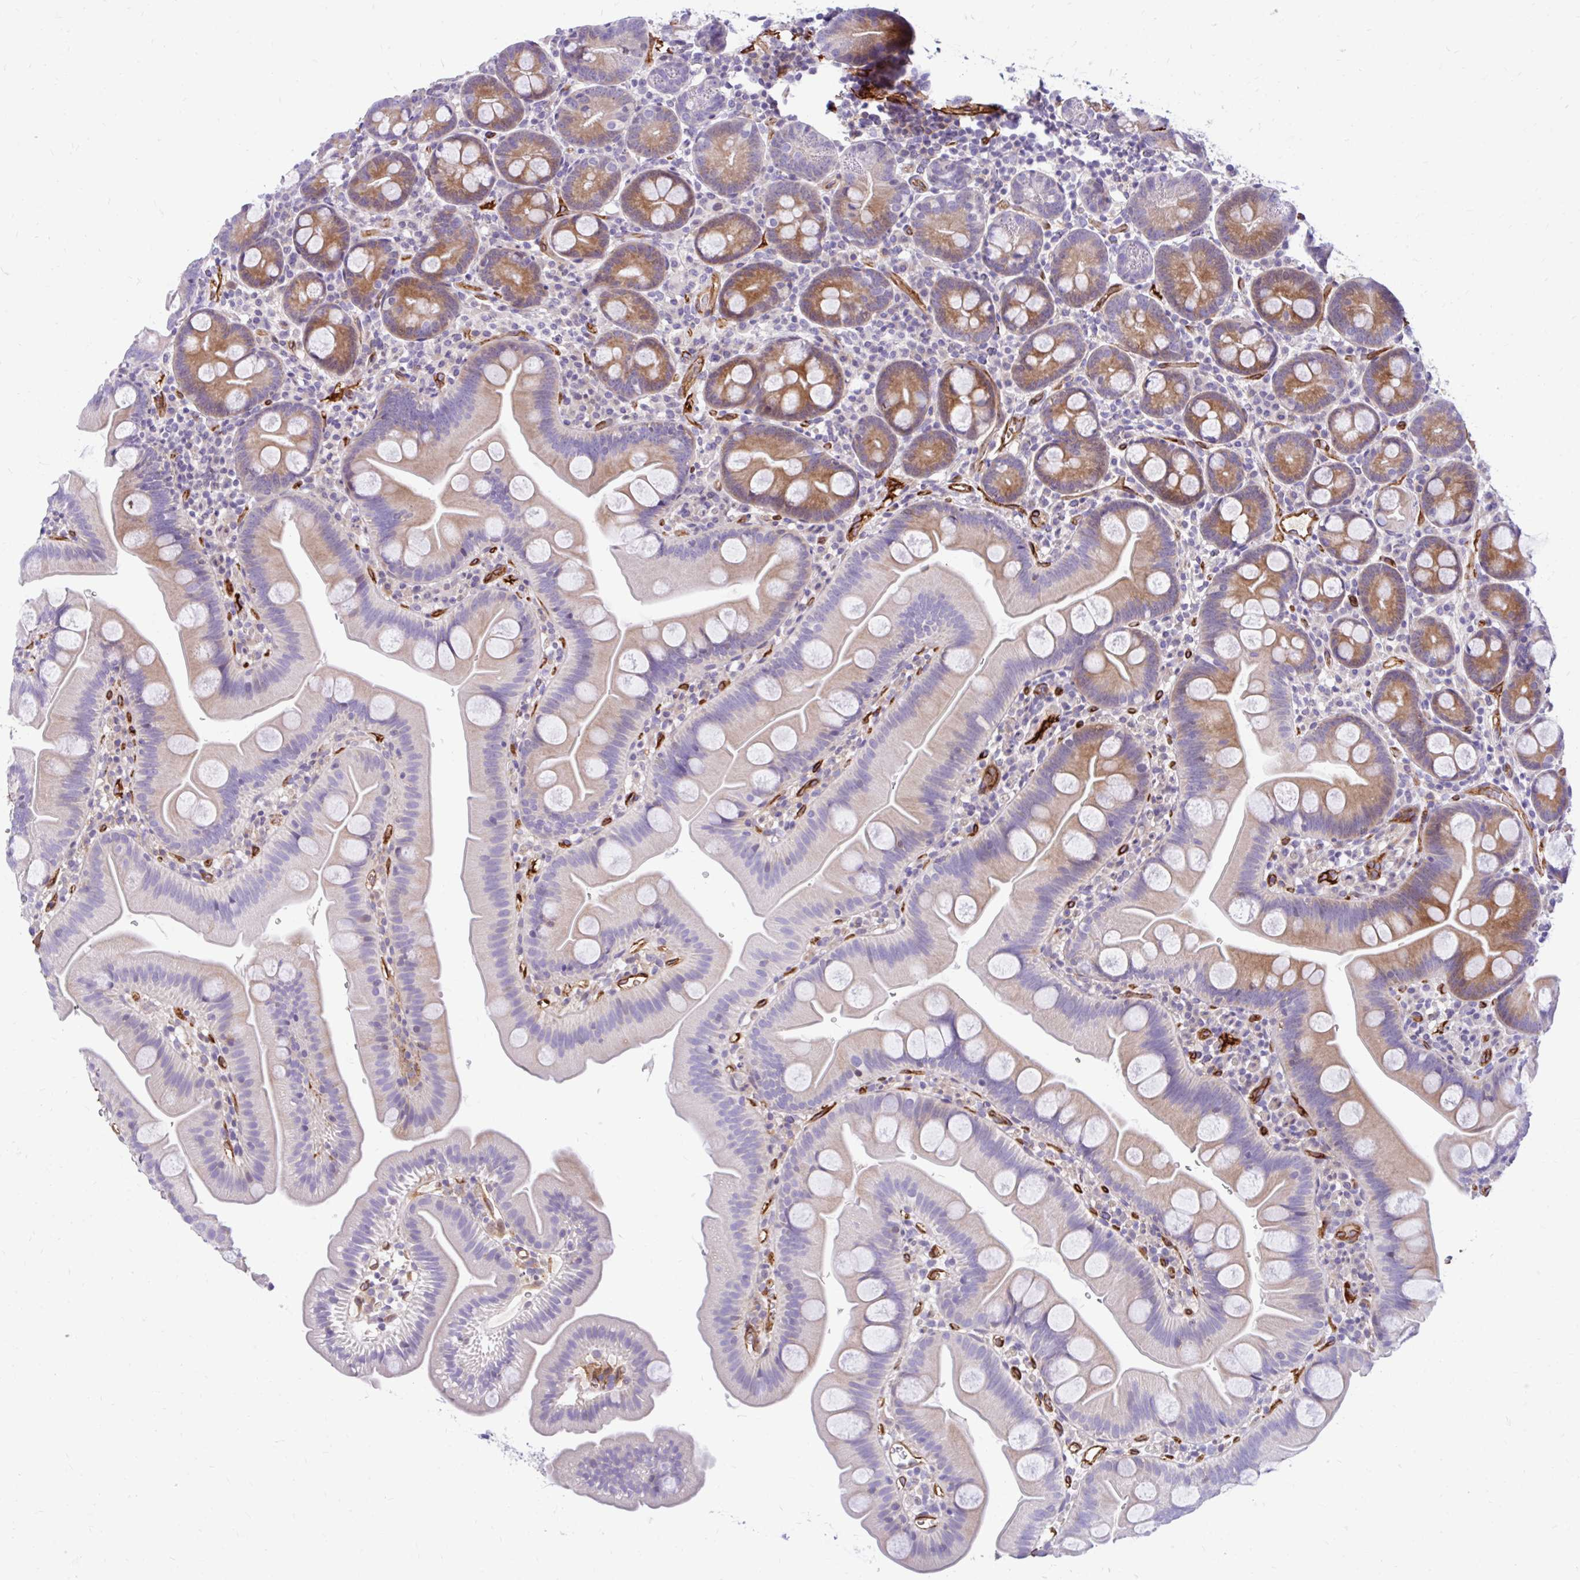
{"staining": {"intensity": "moderate", "quantity": "25%-75%", "location": "cytoplasmic/membranous"}, "tissue": "small intestine", "cell_type": "Glandular cells", "image_type": "normal", "snomed": [{"axis": "morphology", "description": "Normal tissue, NOS"}, {"axis": "topography", "description": "Small intestine"}], "caption": "The image shows immunohistochemical staining of unremarkable small intestine. There is moderate cytoplasmic/membranous staining is present in about 25%-75% of glandular cells. (DAB (3,3'-diaminobenzidine) IHC with brightfield microscopy, high magnification).", "gene": "ESPNL", "patient": {"sex": "female", "age": 68}}